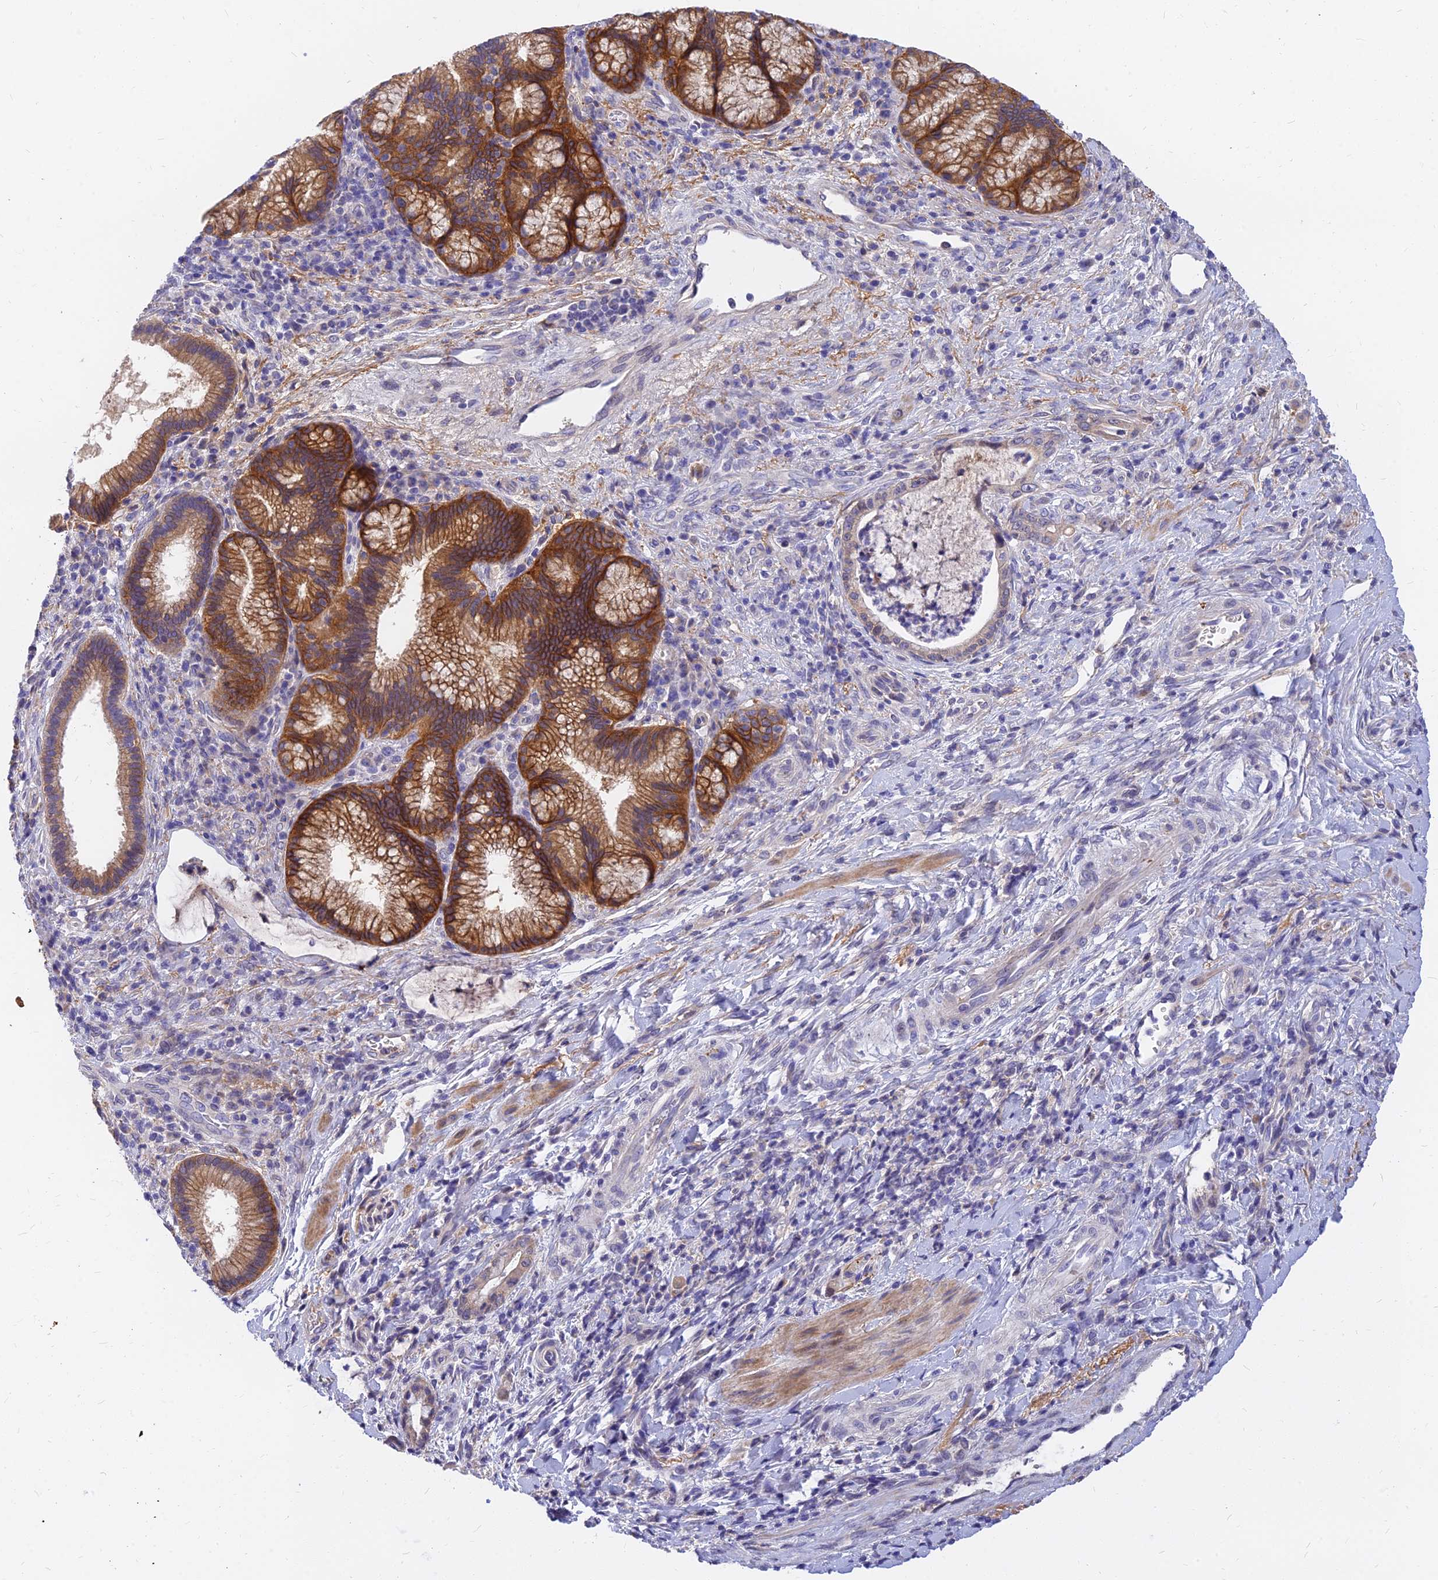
{"staining": {"intensity": "strong", "quantity": ">75%", "location": "cytoplasmic/membranous"}, "tissue": "pancreatic cancer", "cell_type": "Tumor cells", "image_type": "cancer", "snomed": [{"axis": "morphology", "description": "Normal tissue, NOS"}, {"axis": "morphology", "description": "Adenocarcinoma, NOS"}, {"axis": "topography", "description": "Pancreas"}], "caption": "Human adenocarcinoma (pancreatic) stained with a protein marker displays strong staining in tumor cells.", "gene": "ANKS4B", "patient": {"sex": "female", "age": 55}}